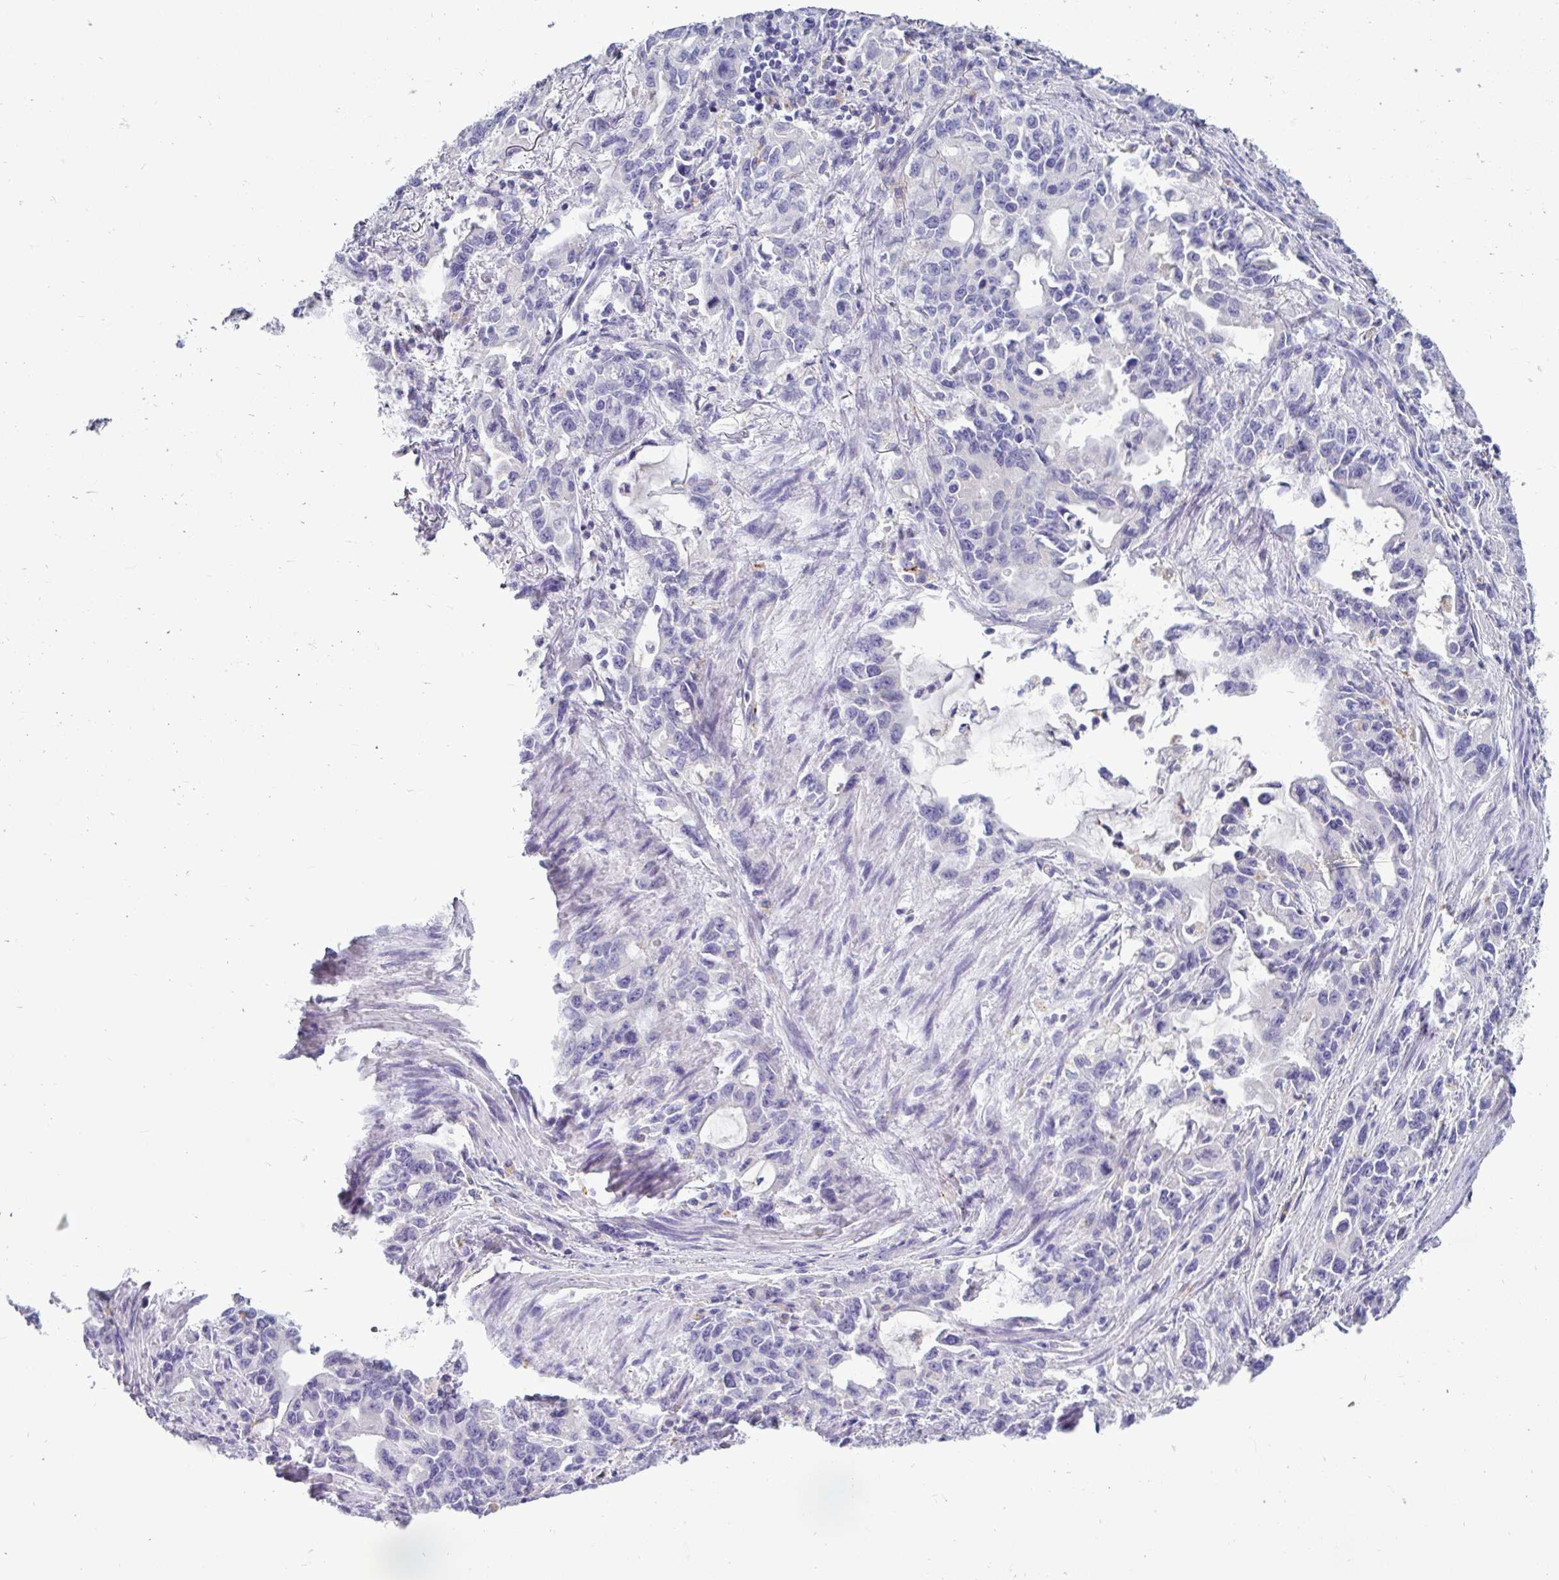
{"staining": {"intensity": "negative", "quantity": "none", "location": "none"}, "tissue": "stomach cancer", "cell_type": "Tumor cells", "image_type": "cancer", "snomed": [{"axis": "morphology", "description": "Adenocarcinoma, NOS"}, {"axis": "topography", "description": "Stomach, upper"}], "caption": "Immunohistochemistry (IHC) of human adenocarcinoma (stomach) shows no expression in tumor cells.", "gene": "CTSZ", "patient": {"sex": "male", "age": 85}}